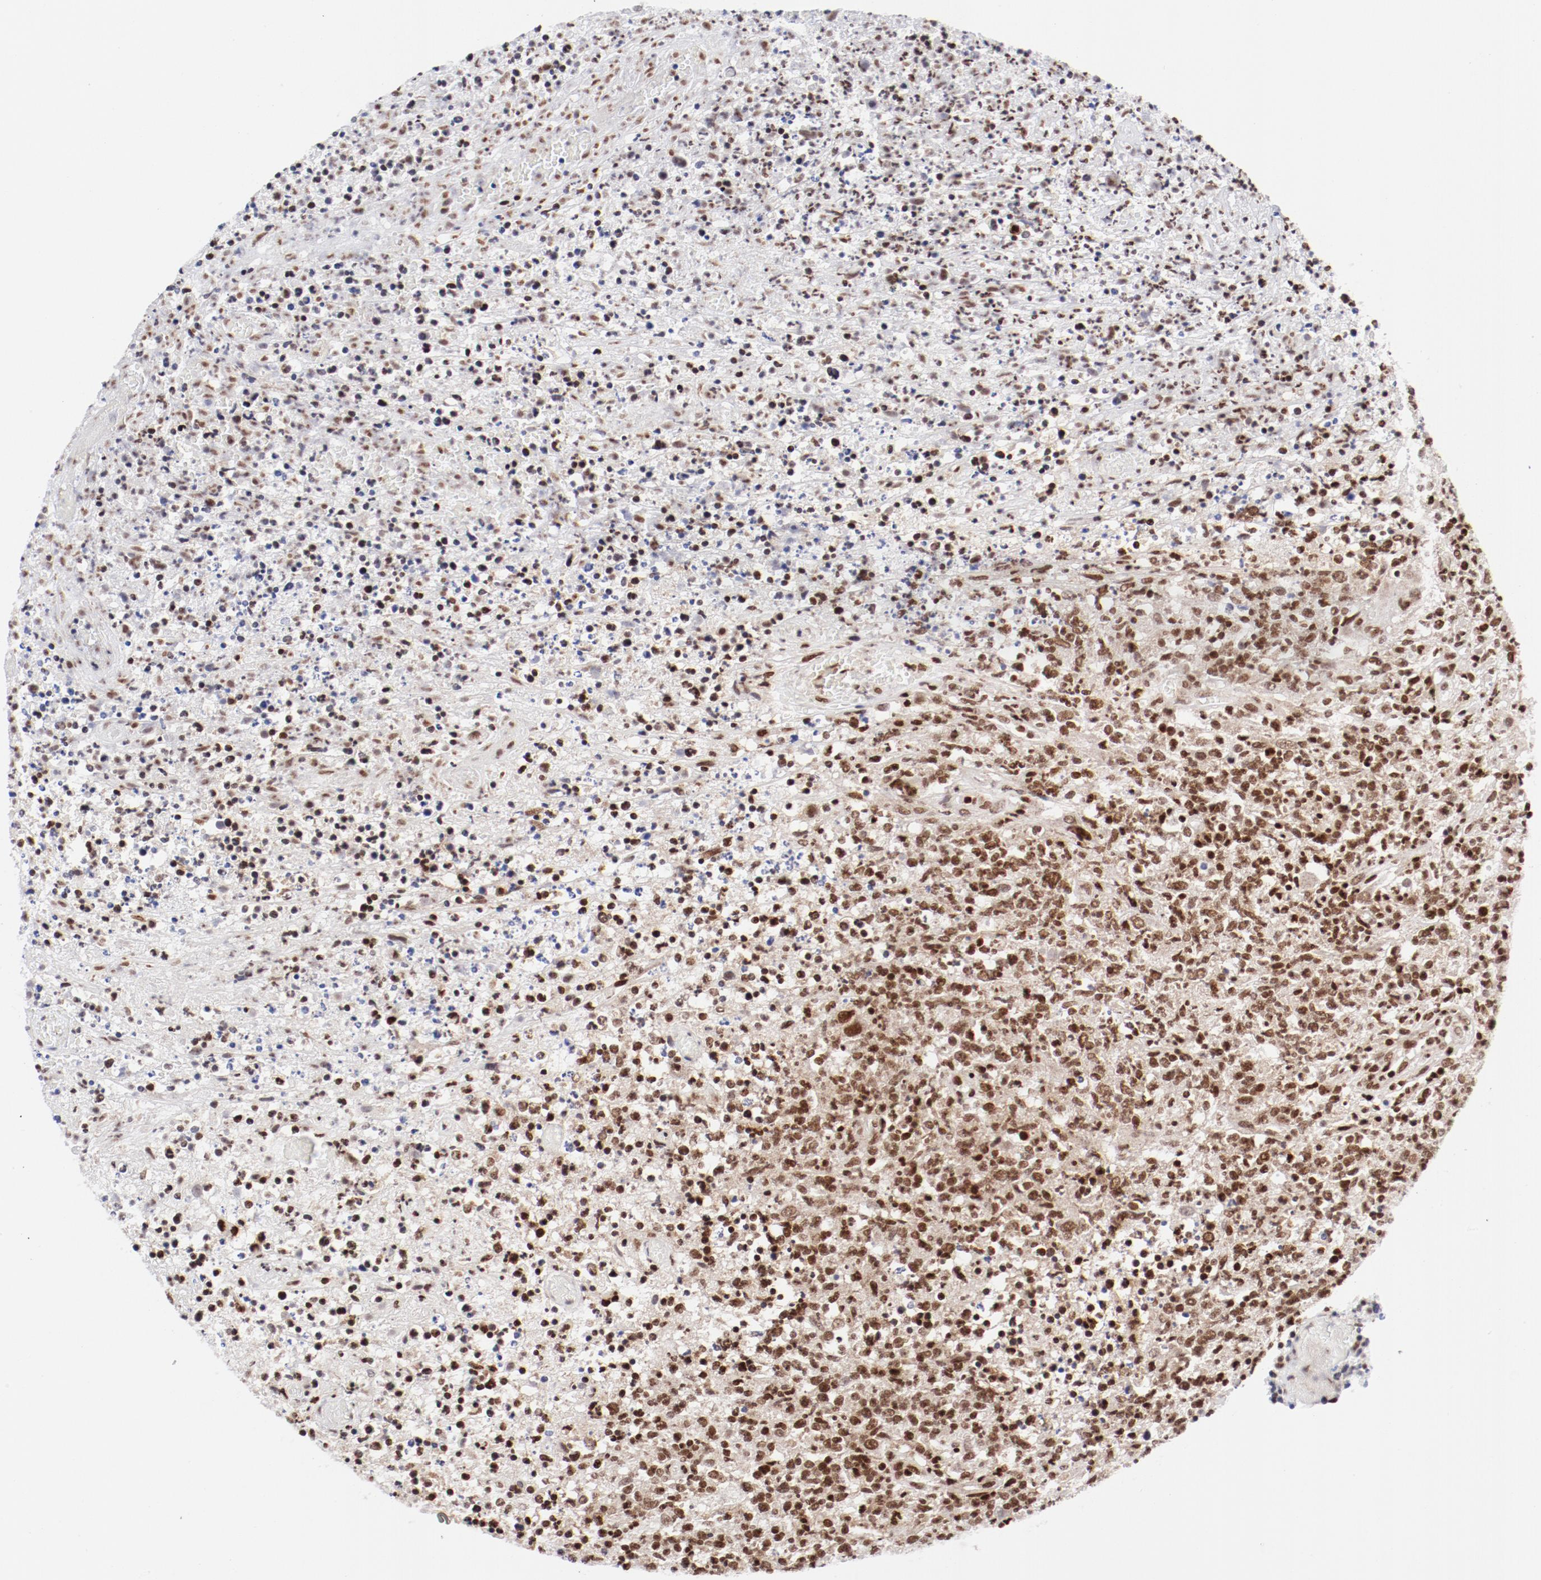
{"staining": {"intensity": "strong", "quantity": ">75%", "location": "nuclear"}, "tissue": "lymphoma", "cell_type": "Tumor cells", "image_type": "cancer", "snomed": [{"axis": "morphology", "description": "Malignant lymphoma, non-Hodgkin's type, High grade"}, {"axis": "topography", "description": "Lymph node"}], "caption": "Tumor cells exhibit high levels of strong nuclear staining in about >75% of cells in lymphoma.", "gene": "NFYB", "patient": {"sex": "female", "age": 84}}